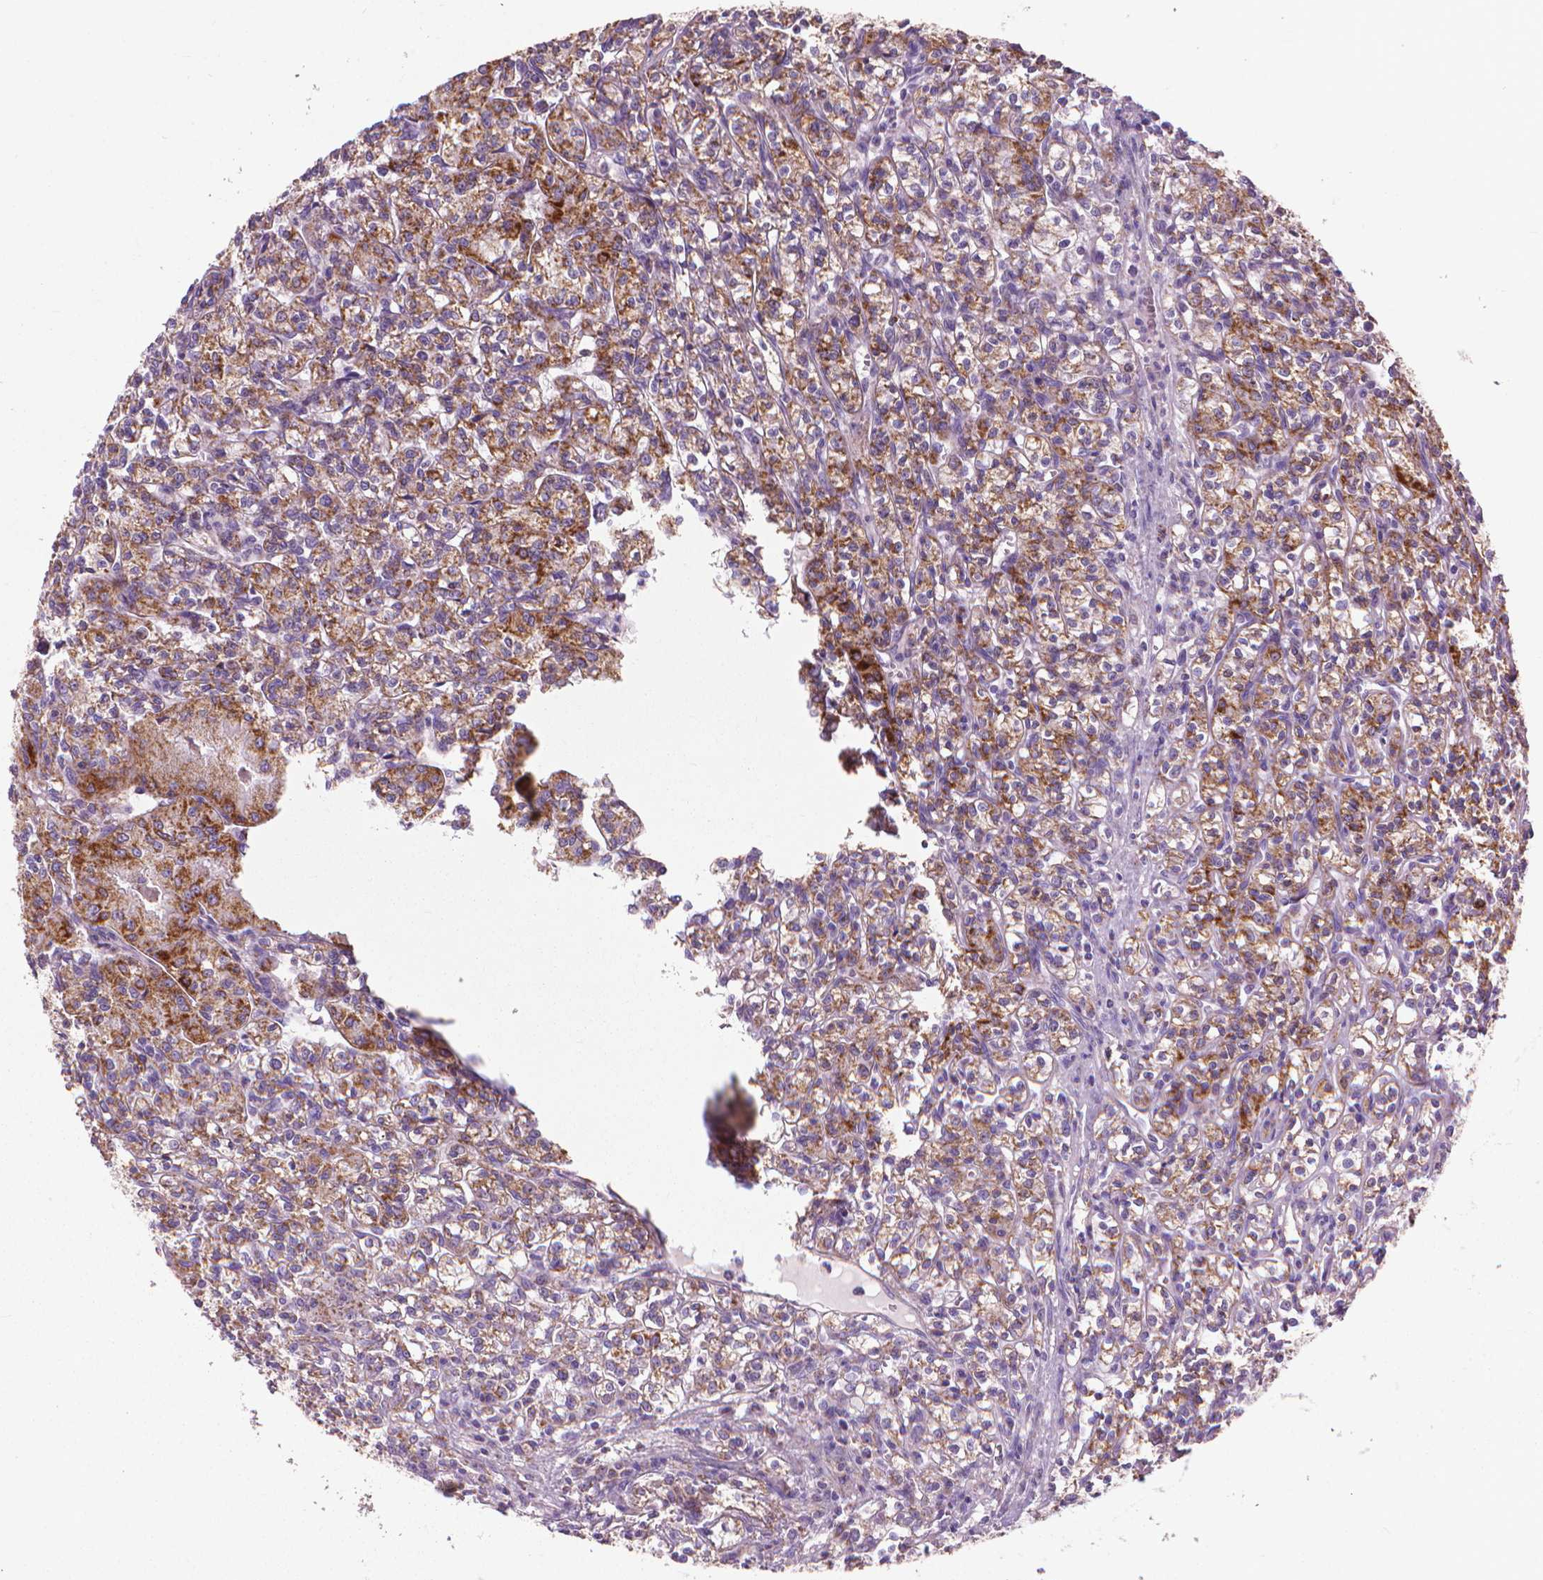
{"staining": {"intensity": "strong", "quantity": ">75%", "location": "cytoplasmic/membranous"}, "tissue": "renal cancer", "cell_type": "Tumor cells", "image_type": "cancer", "snomed": [{"axis": "morphology", "description": "Adenocarcinoma, NOS"}, {"axis": "topography", "description": "Kidney"}], "caption": "Renal adenocarcinoma stained with immunohistochemistry exhibits strong cytoplasmic/membranous staining in about >75% of tumor cells.", "gene": "VDAC1", "patient": {"sex": "male", "age": 36}}